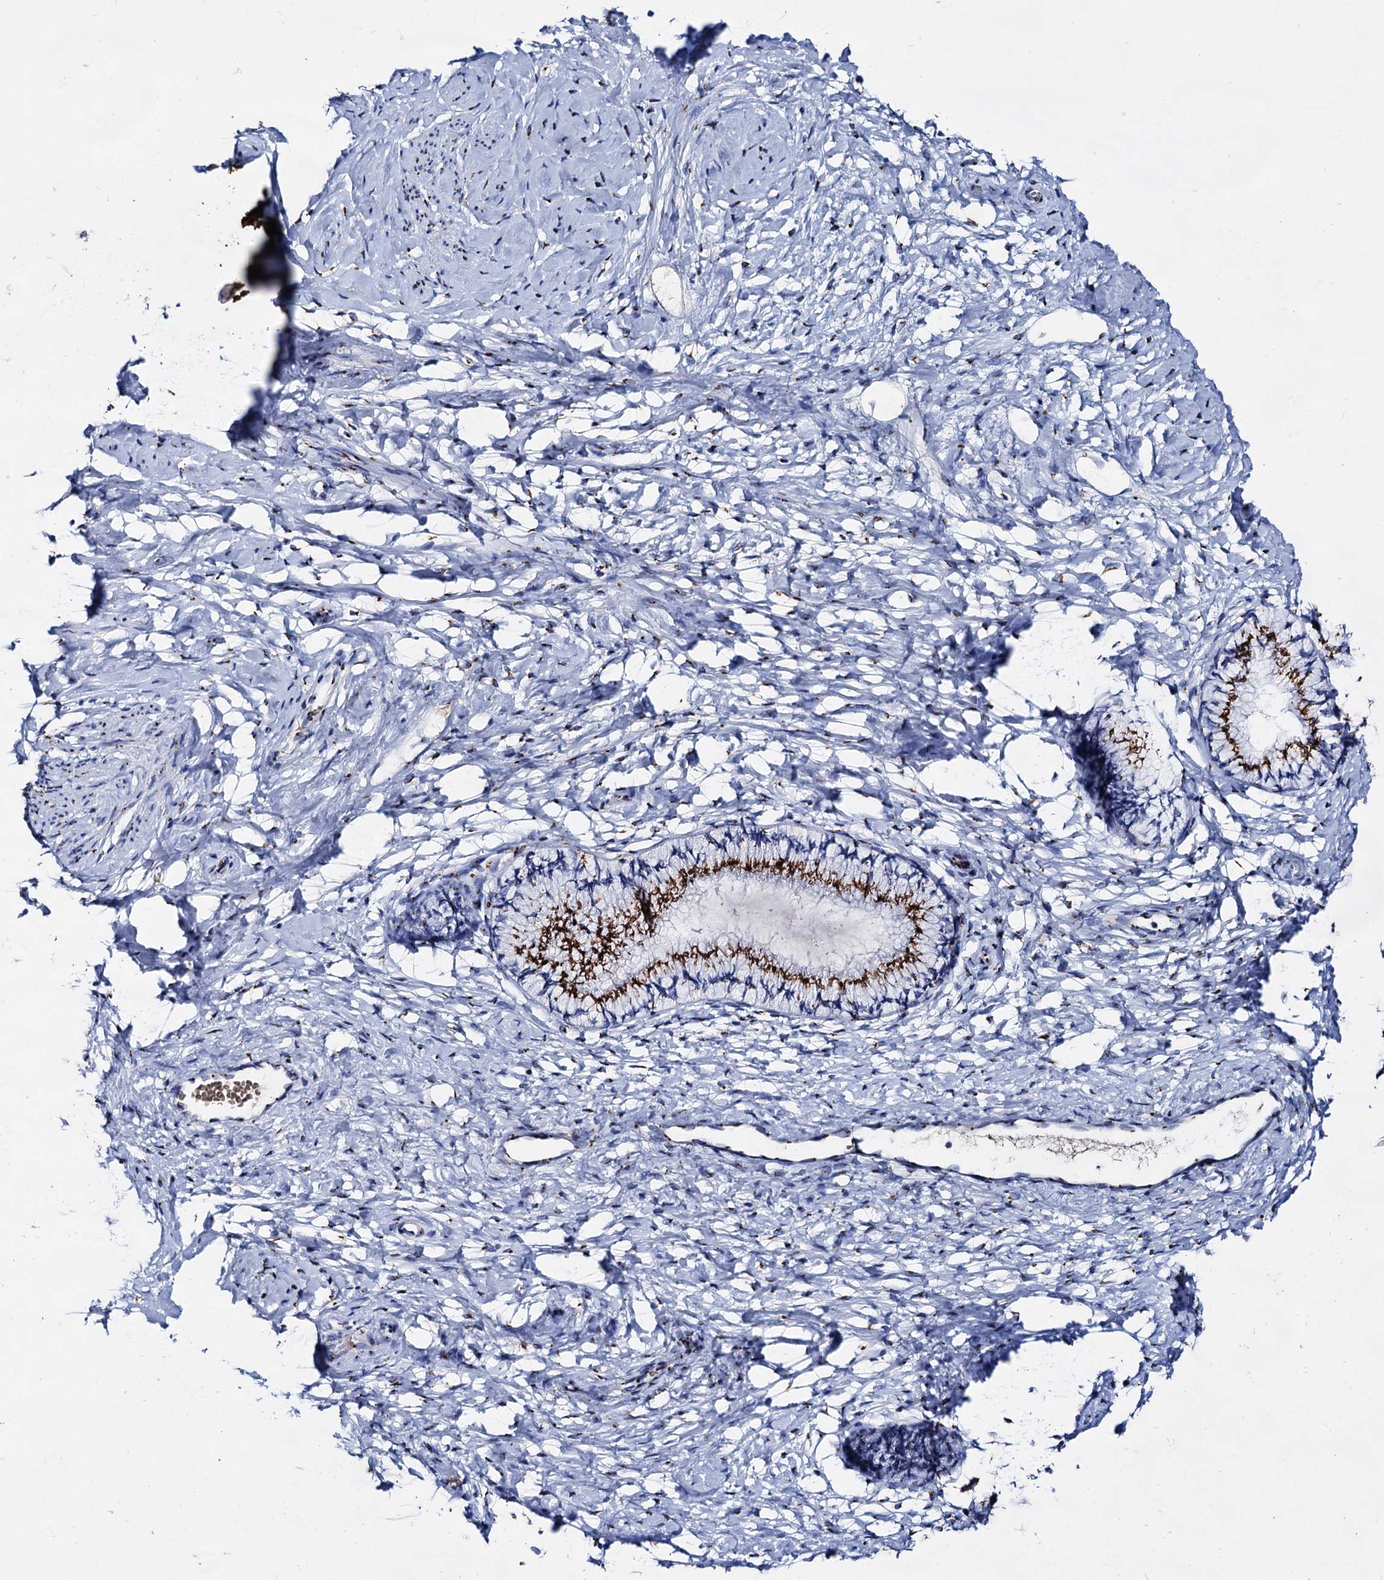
{"staining": {"intensity": "strong", "quantity": ">75%", "location": "cytoplasmic/membranous"}, "tissue": "cervix", "cell_type": "Glandular cells", "image_type": "normal", "snomed": [{"axis": "morphology", "description": "Normal tissue, NOS"}, {"axis": "topography", "description": "Cervix"}], "caption": "The micrograph shows a brown stain indicating the presence of a protein in the cytoplasmic/membranous of glandular cells in cervix. (Stains: DAB (3,3'-diaminobenzidine) in brown, nuclei in blue, Microscopy: brightfield microscopy at high magnification).", "gene": "TM9SF3", "patient": {"sex": "female", "age": 33}}